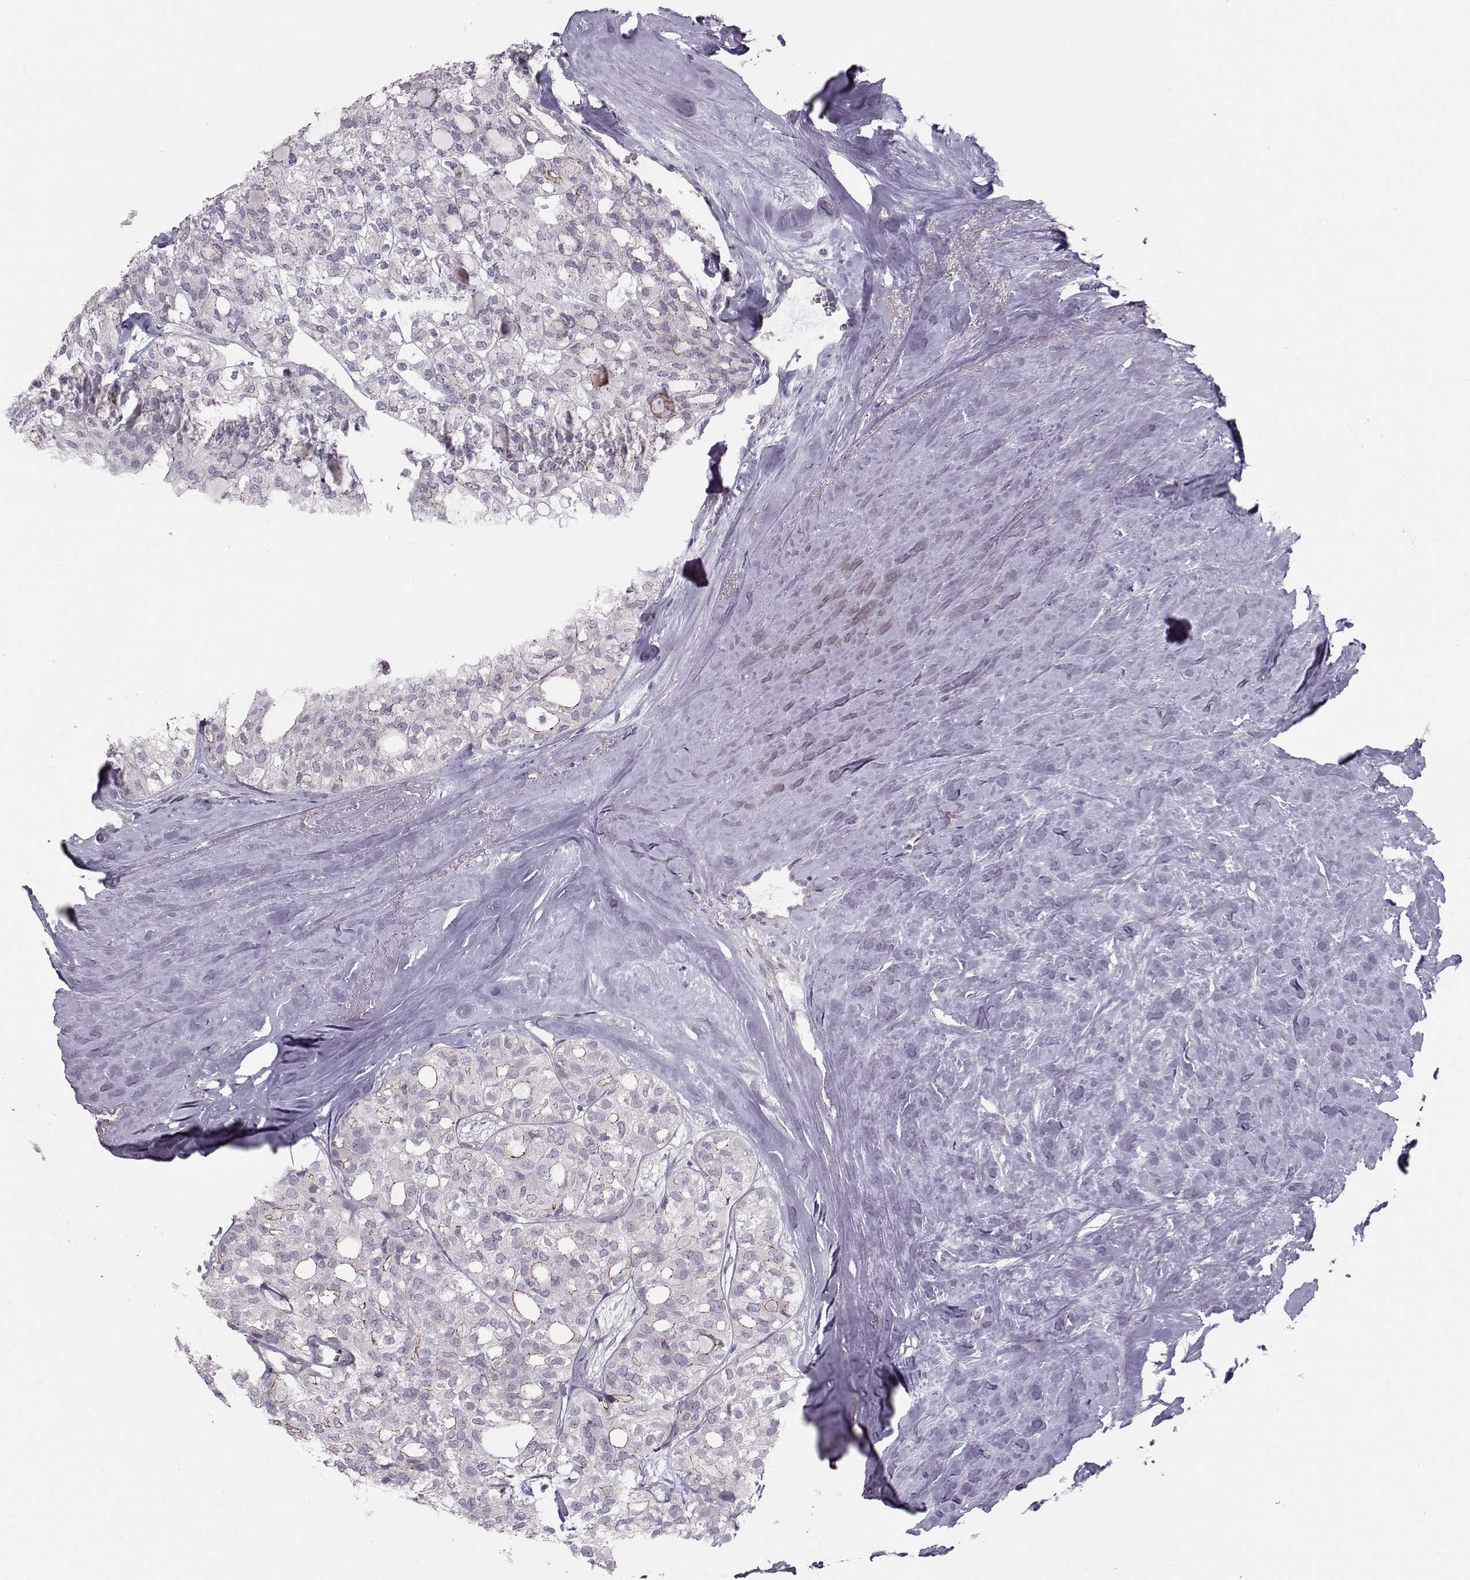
{"staining": {"intensity": "strong", "quantity": "<25%", "location": "cytoplasmic/membranous"}, "tissue": "thyroid cancer", "cell_type": "Tumor cells", "image_type": "cancer", "snomed": [{"axis": "morphology", "description": "Follicular adenoma carcinoma, NOS"}, {"axis": "topography", "description": "Thyroid gland"}], "caption": "Tumor cells display medium levels of strong cytoplasmic/membranous staining in about <25% of cells in human follicular adenoma carcinoma (thyroid).", "gene": "MAST1", "patient": {"sex": "male", "age": 75}}